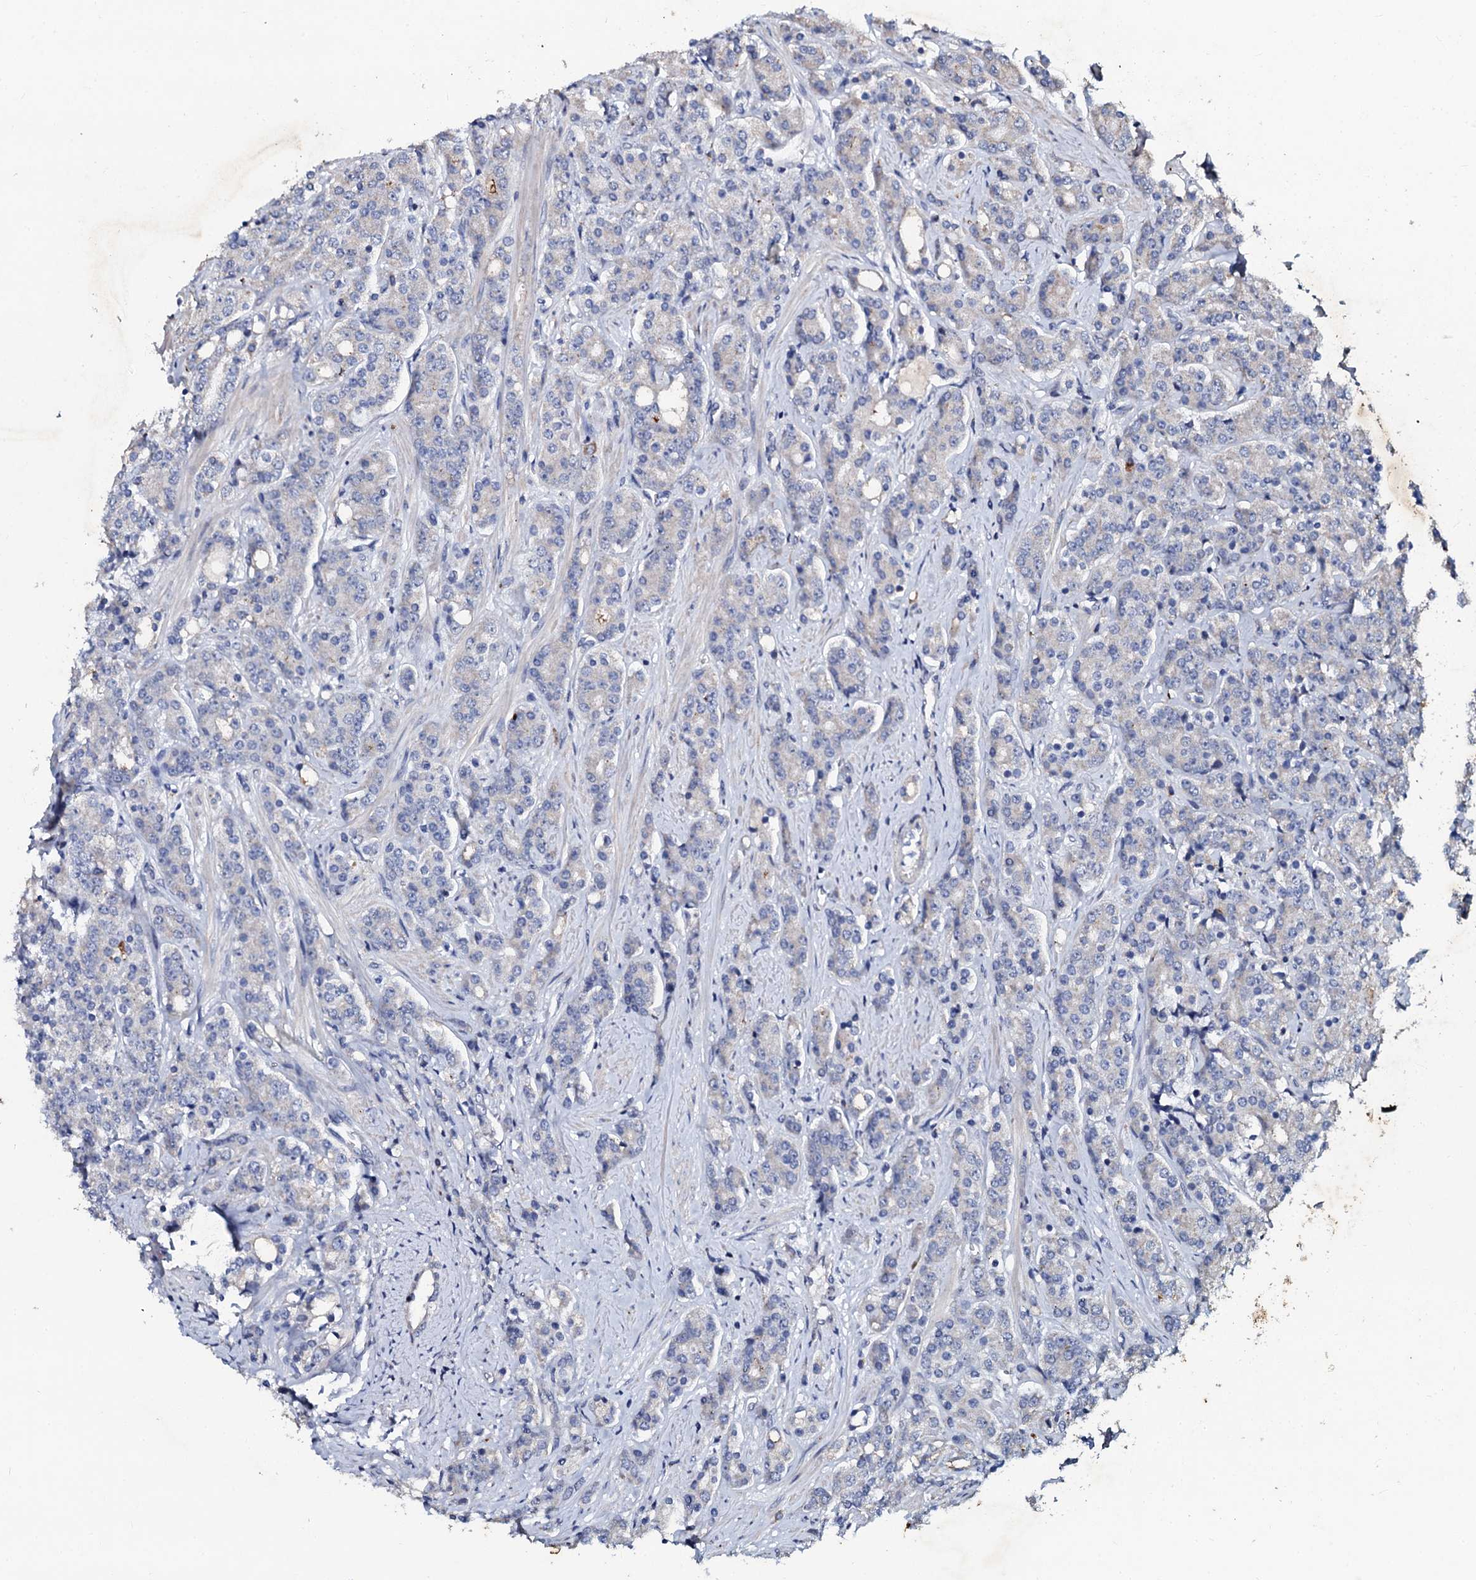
{"staining": {"intensity": "negative", "quantity": "none", "location": "none"}, "tissue": "prostate cancer", "cell_type": "Tumor cells", "image_type": "cancer", "snomed": [{"axis": "morphology", "description": "Adenocarcinoma, High grade"}, {"axis": "topography", "description": "Prostate"}], "caption": "This is a histopathology image of immunohistochemistry (IHC) staining of prostate cancer, which shows no positivity in tumor cells. The staining is performed using DAB brown chromogen with nuclei counter-stained in using hematoxylin.", "gene": "SLC37A4", "patient": {"sex": "male", "age": 62}}